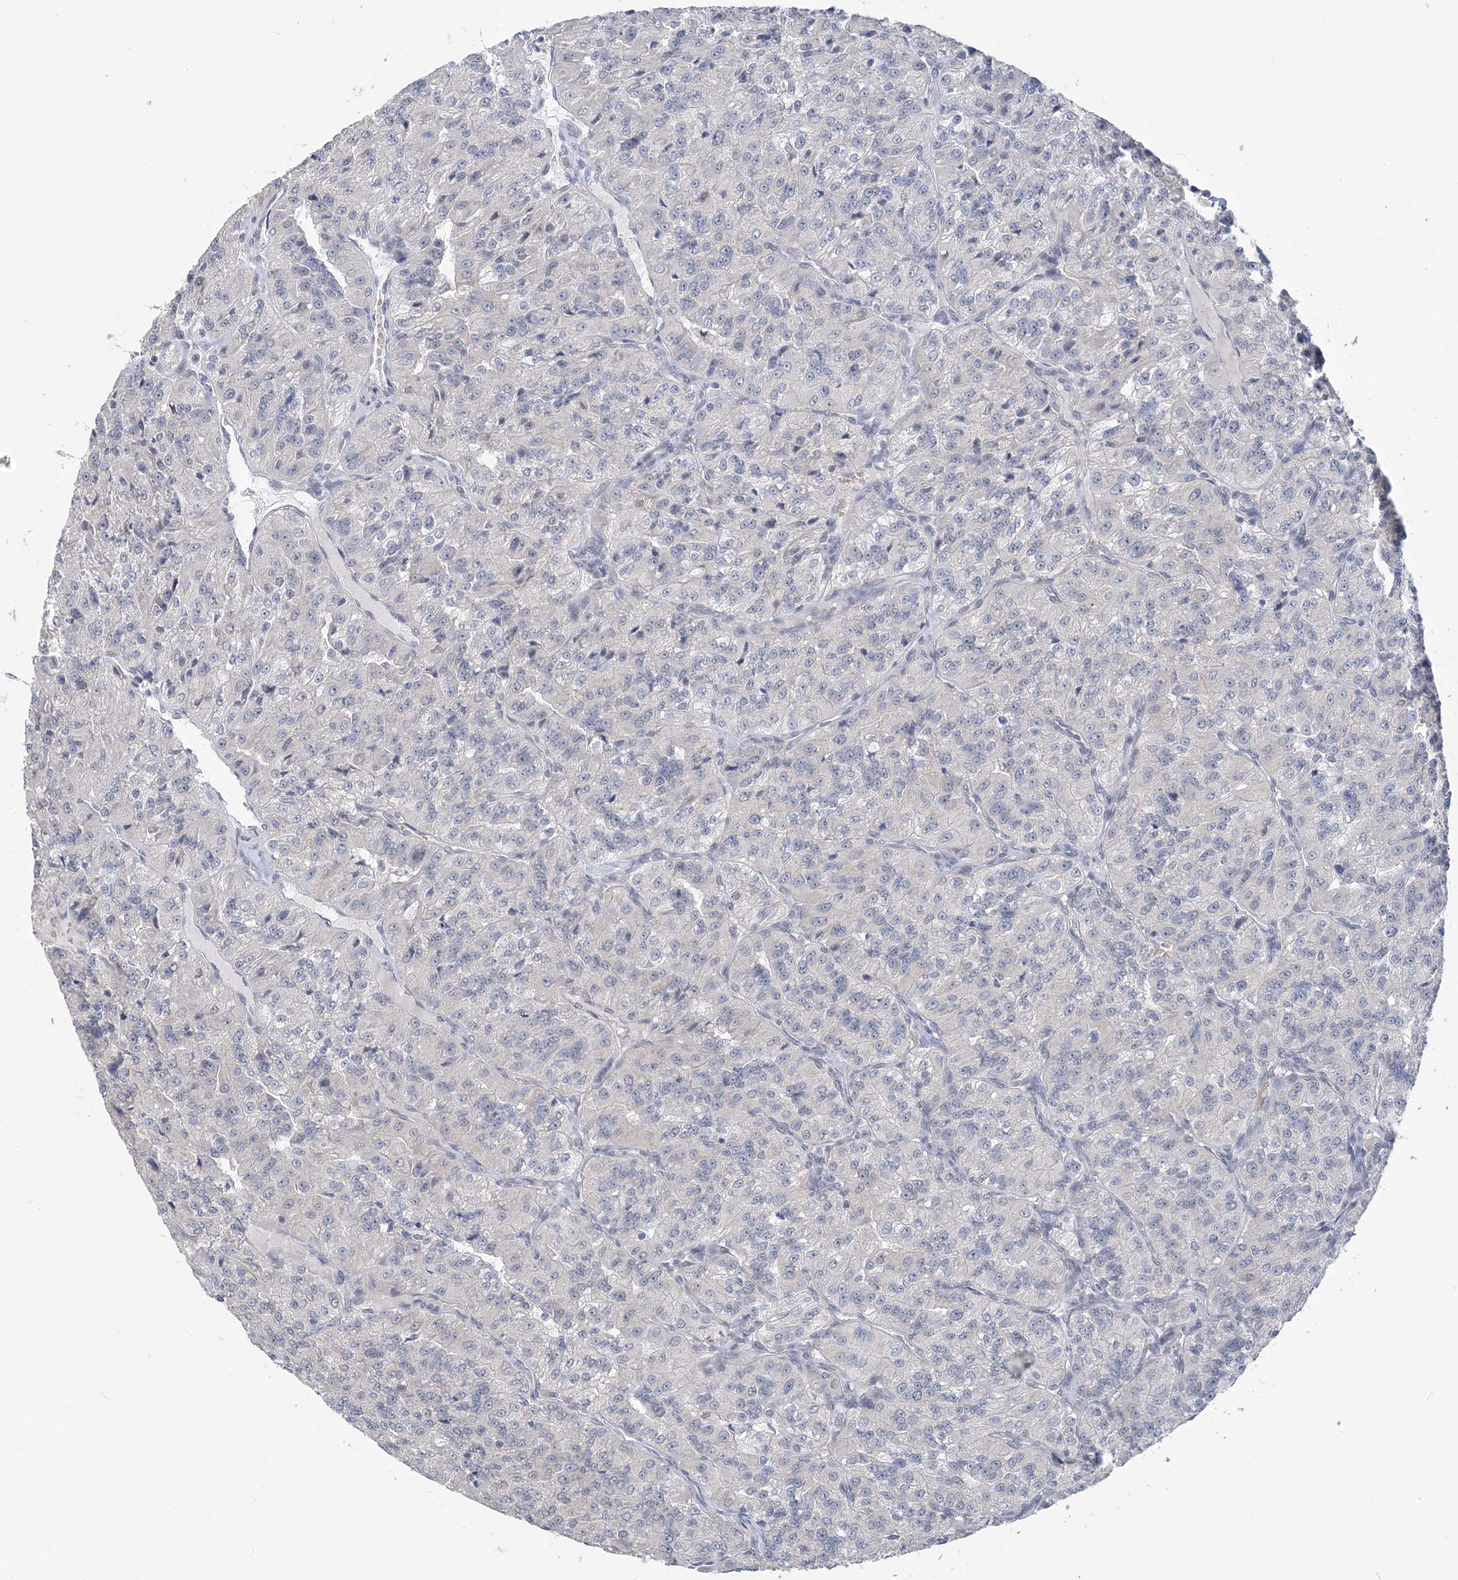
{"staining": {"intensity": "negative", "quantity": "none", "location": "none"}, "tissue": "renal cancer", "cell_type": "Tumor cells", "image_type": "cancer", "snomed": [{"axis": "morphology", "description": "Adenocarcinoma, NOS"}, {"axis": "topography", "description": "Kidney"}], "caption": "Immunohistochemistry (IHC) photomicrograph of renal cancer stained for a protein (brown), which exhibits no staining in tumor cells.", "gene": "ZBTB7A", "patient": {"sex": "female", "age": 63}}